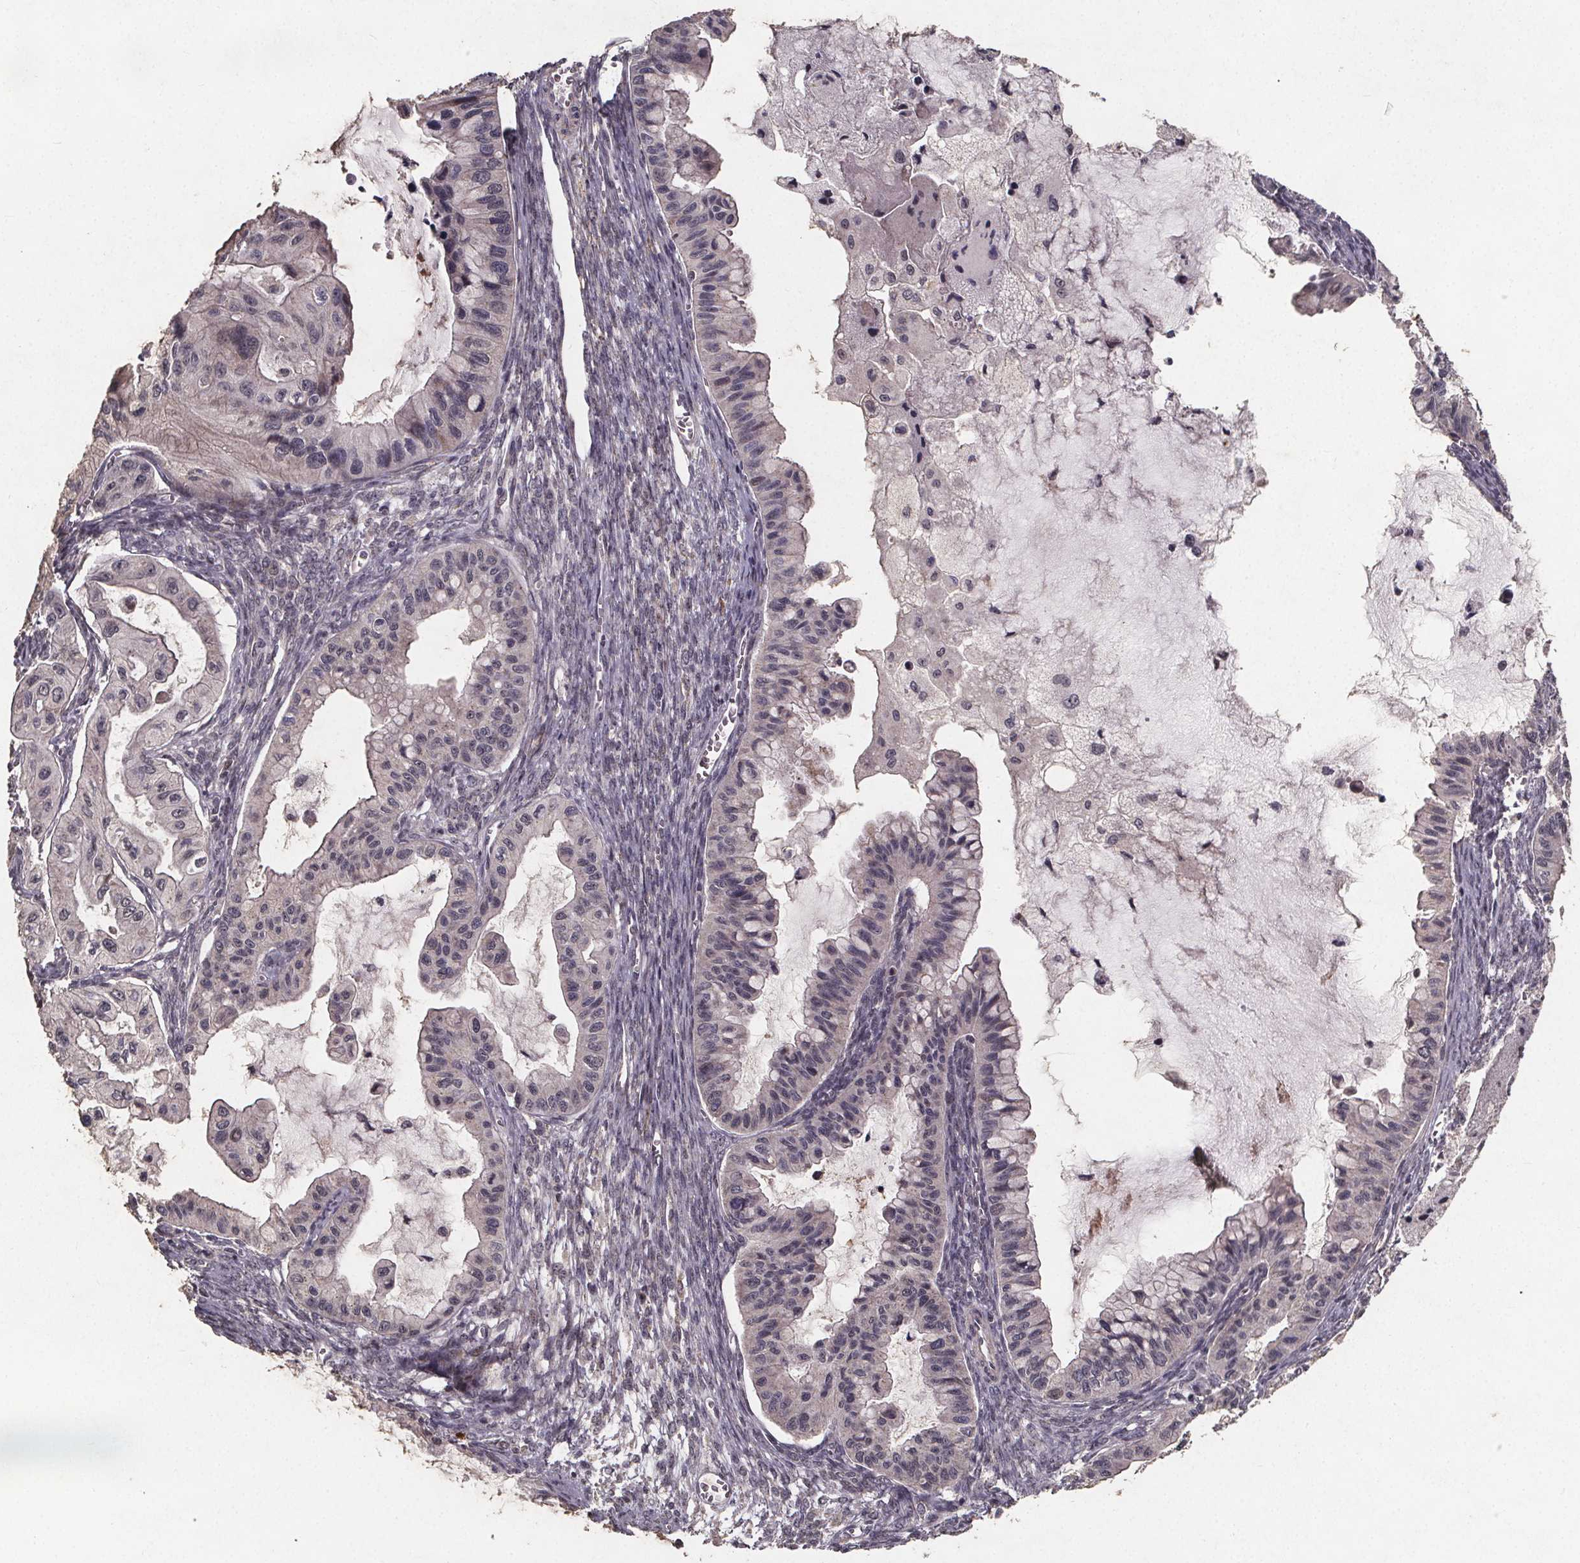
{"staining": {"intensity": "negative", "quantity": "none", "location": "none"}, "tissue": "ovarian cancer", "cell_type": "Tumor cells", "image_type": "cancer", "snomed": [{"axis": "morphology", "description": "Cystadenocarcinoma, mucinous, NOS"}, {"axis": "topography", "description": "Ovary"}], "caption": "The micrograph displays no significant positivity in tumor cells of mucinous cystadenocarcinoma (ovarian).", "gene": "GPX3", "patient": {"sex": "female", "age": 72}}